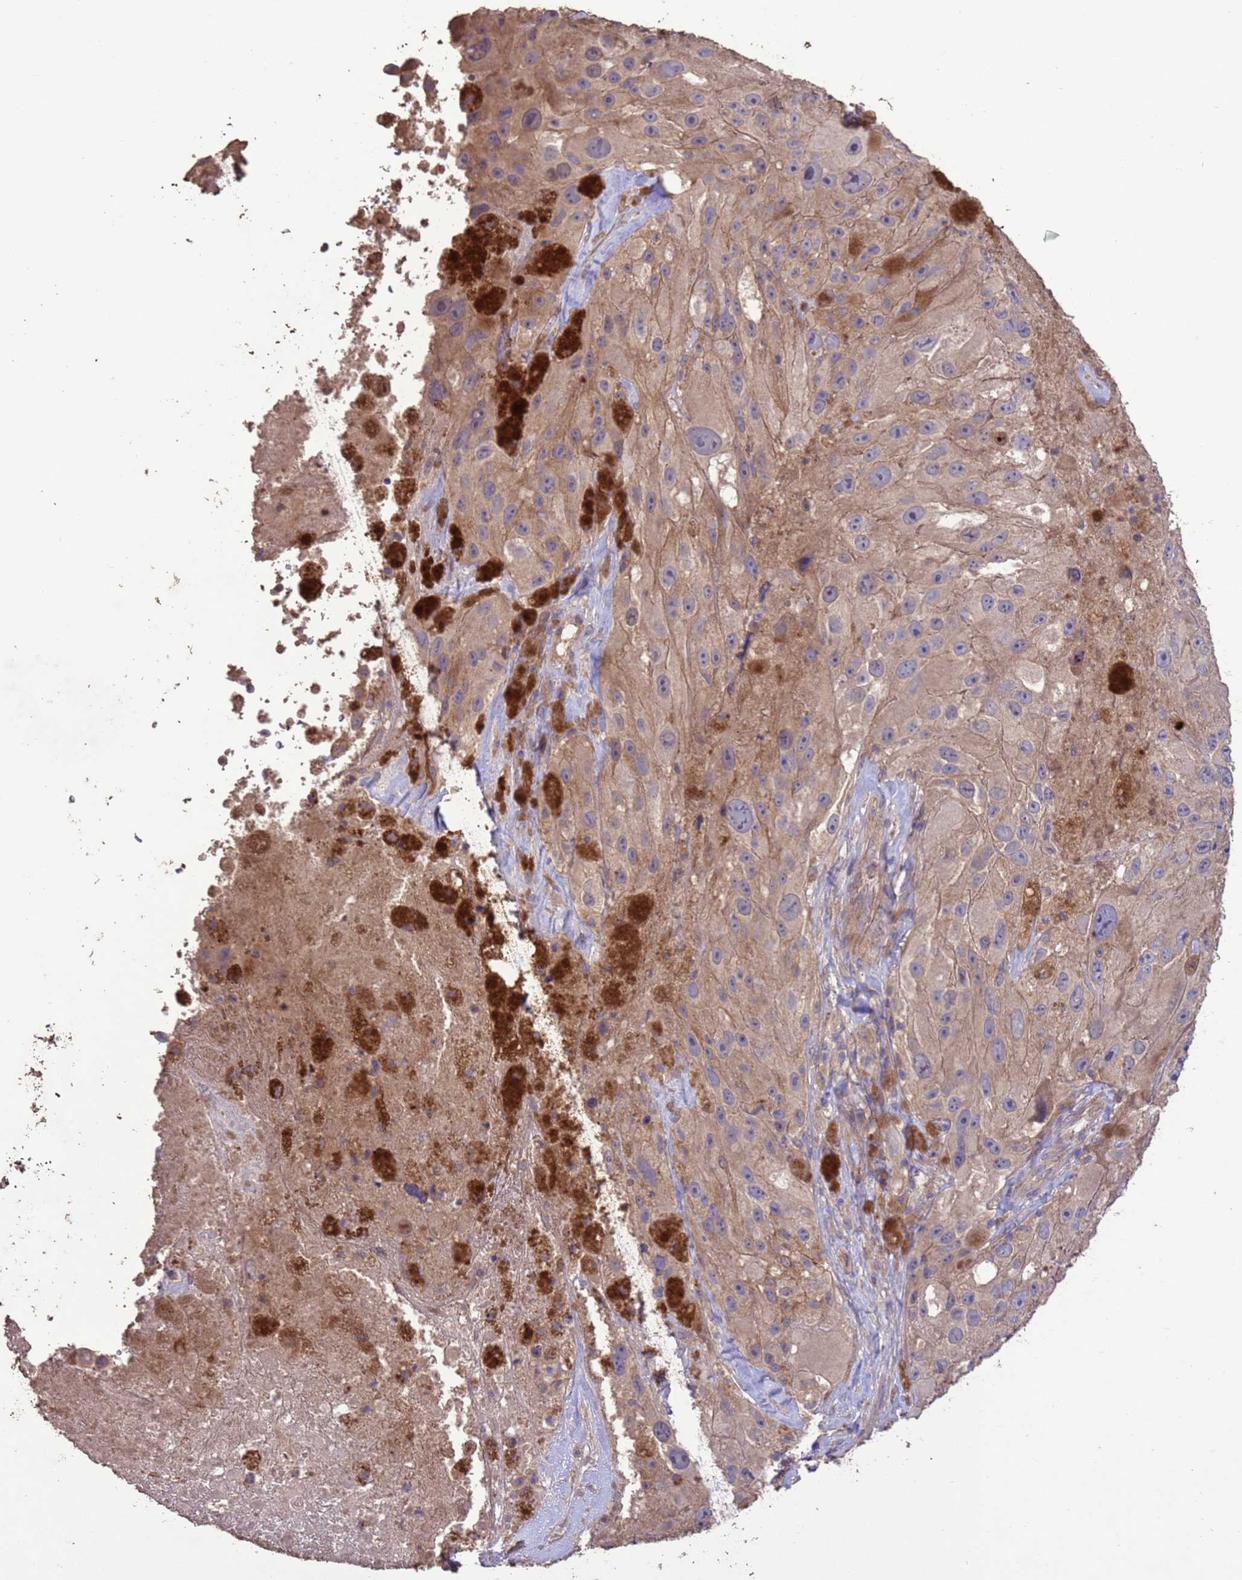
{"staining": {"intensity": "weak", "quantity": "25%-75%", "location": "cytoplasmic/membranous"}, "tissue": "melanoma", "cell_type": "Tumor cells", "image_type": "cancer", "snomed": [{"axis": "morphology", "description": "Malignant melanoma, Metastatic site"}, {"axis": "topography", "description": "Lymph node"}], "caption": "Immunohistochemical staining of human malignant melanoma (metastatic site) shows low levels of weak cytoplasmic/membranous expression in approximately 25%-75% of tumor cells. Using DAB (3,3'-diaminobenzidine) (brown) and hematoxylin (blue) stains, captured at high magnification using brightfield microscopy.", "gene": "SLC9B2", "patient": {"sex": "male", "age": 62}}